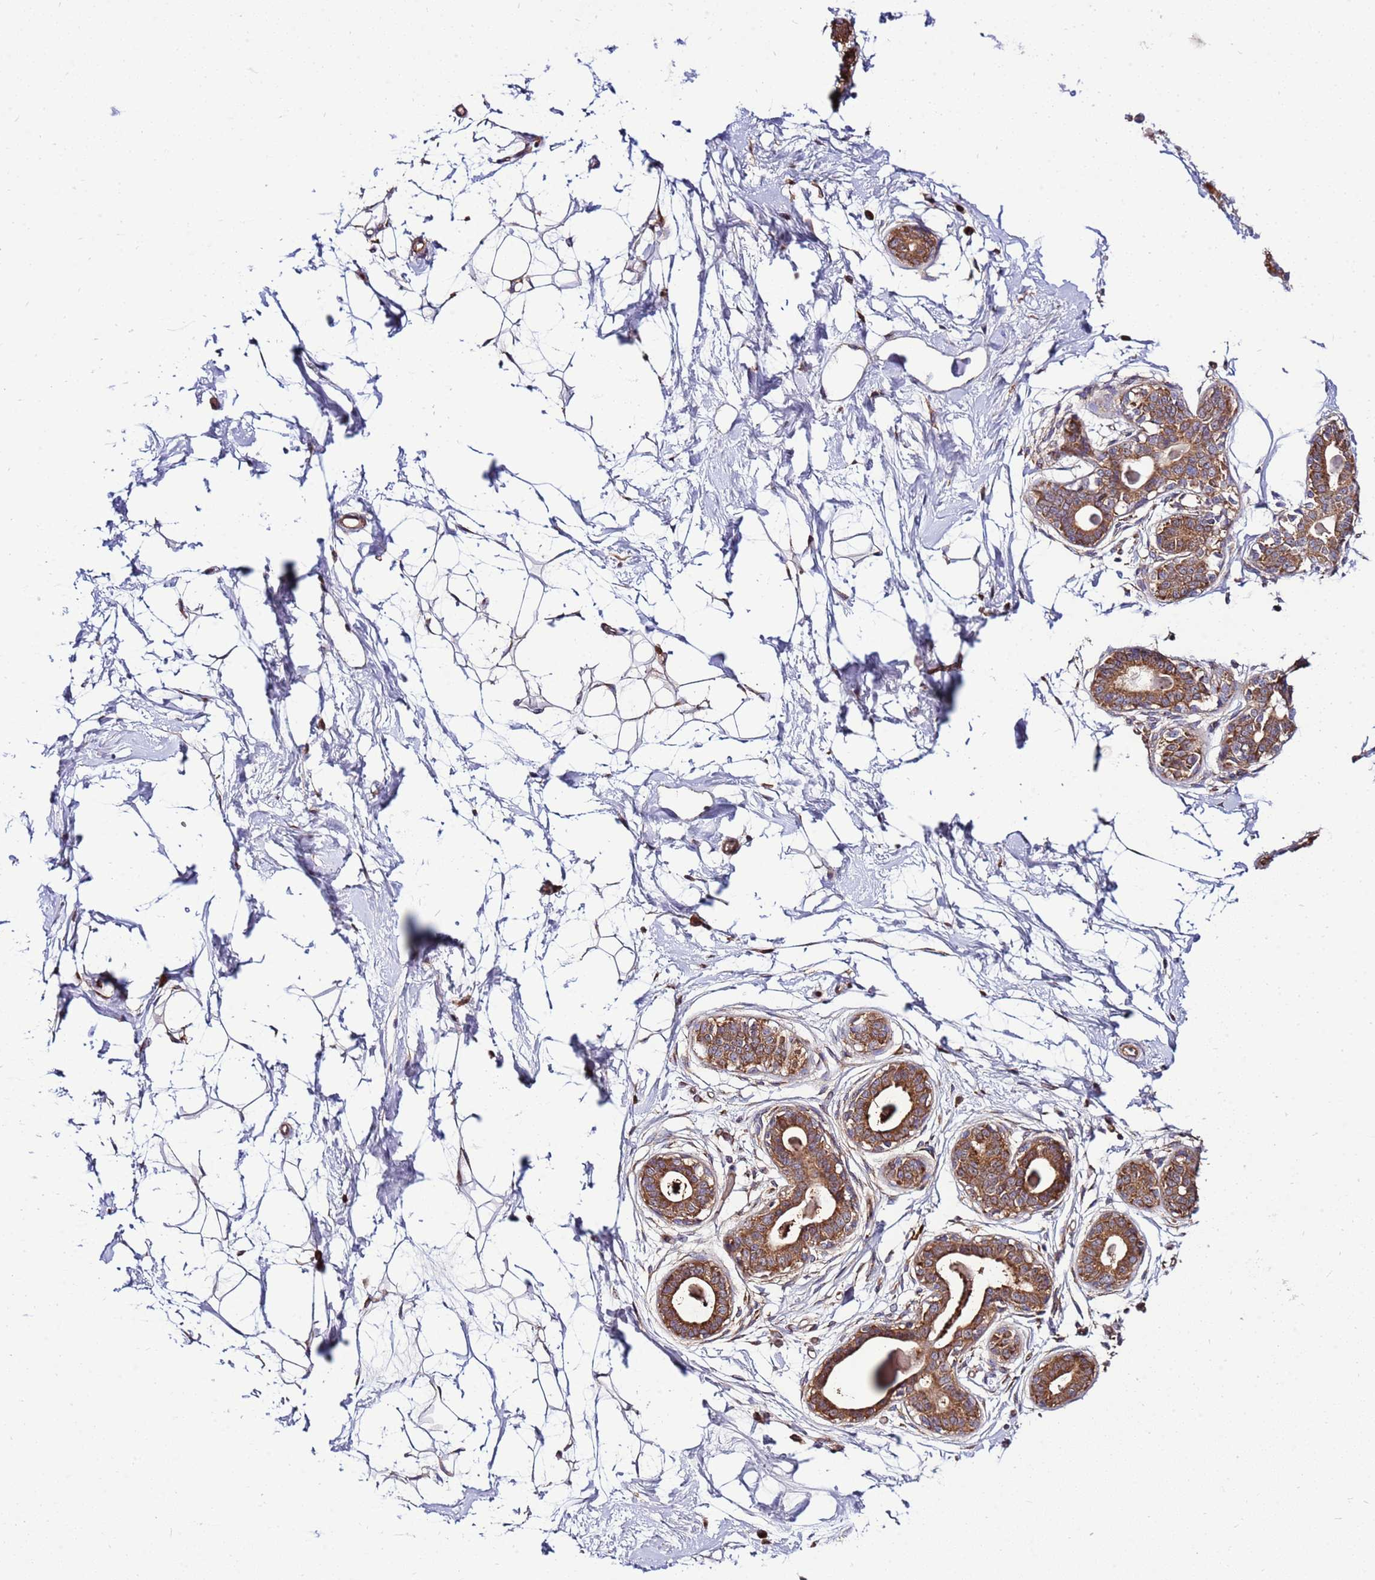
{"staining": {"intensity": "weak", "quantity": "25%-75%", "location": "cytoplasmic/membranous"}, "tissue": "breast", "cell_type": "Adipocytes", "image_type": "normal", "snomed": [{"axis": "morphology", "description": "Normal tissue, NOS"}, {"axis": "topography", "description": "Breast"}], "caption": "The photomicrograph displays immunohistochemical staining of normal breast. There is weak cytoplasmic/membranous staining is present in approximately 25%-75% of adipocytes.", "gene": "SLC44A5", "patient": {"sex": "female", "age": 45}}